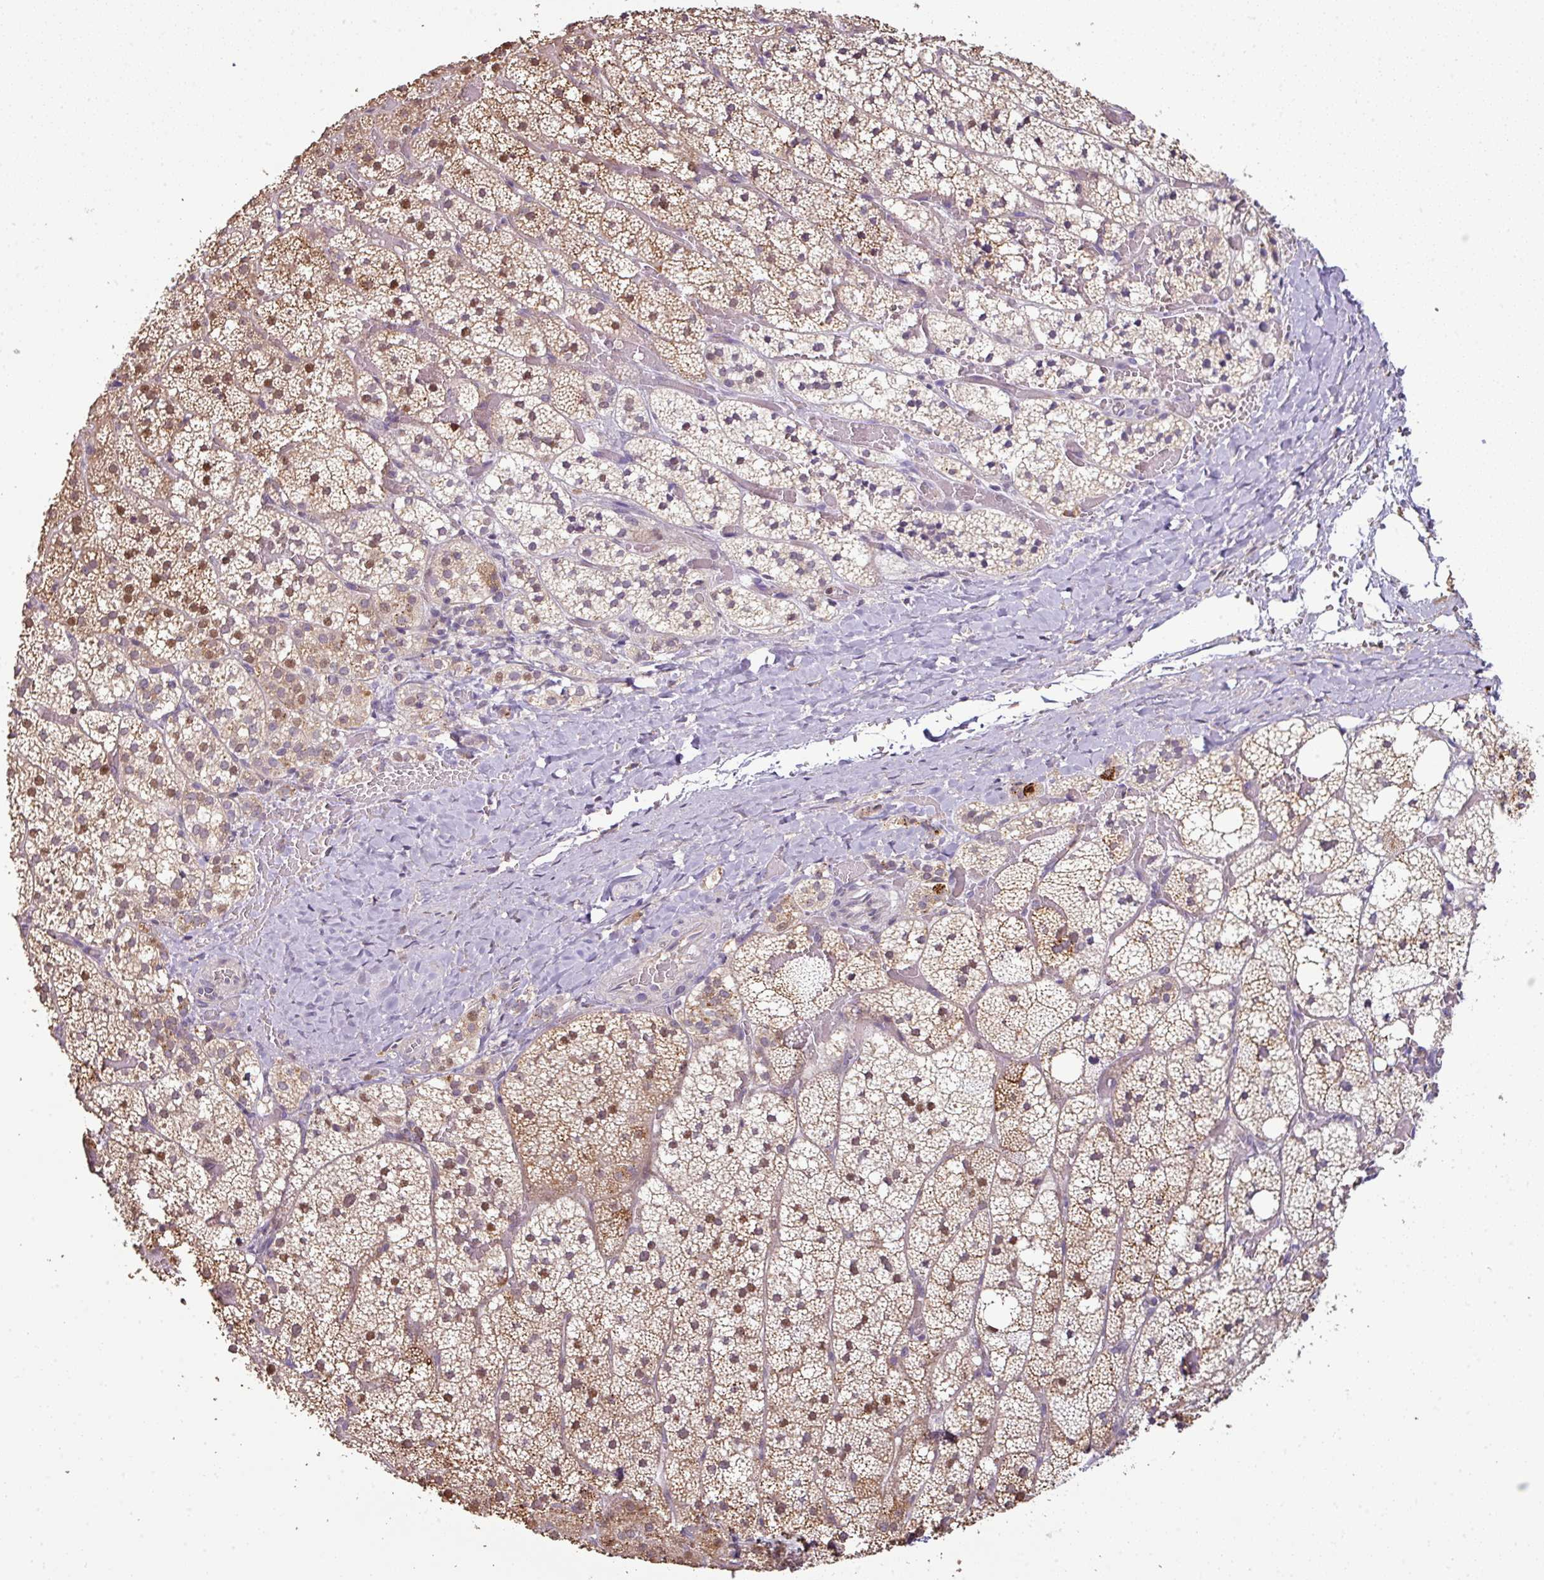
{"staining": {"intensity": "moderate", "quantity": ">75%", "location": "cytoplasmic/membranous,nuclear"}, "tissue": "adrenal gland", "cell_type": "Glandular cells", "image_type": "normal", "snomed": [{"axis": "morphology", "description": "Normal tissue, NOS"}, {"axis": "topography", "description": "Adrenal gland"}], "caption": "Immunohistochemistry histopathology image of normal adrenal gland: human adrenal gland stained using immunohistochemistry shows medium levels of moderate protein expression localized specifically in the cytoplasmic/membranous,nuclear of glandular cells, appearing as a cytoplasmic/membranous,nuclear brown color.", "gene": "CXCR5", "patient": {"sex": "male", "age": 53}}